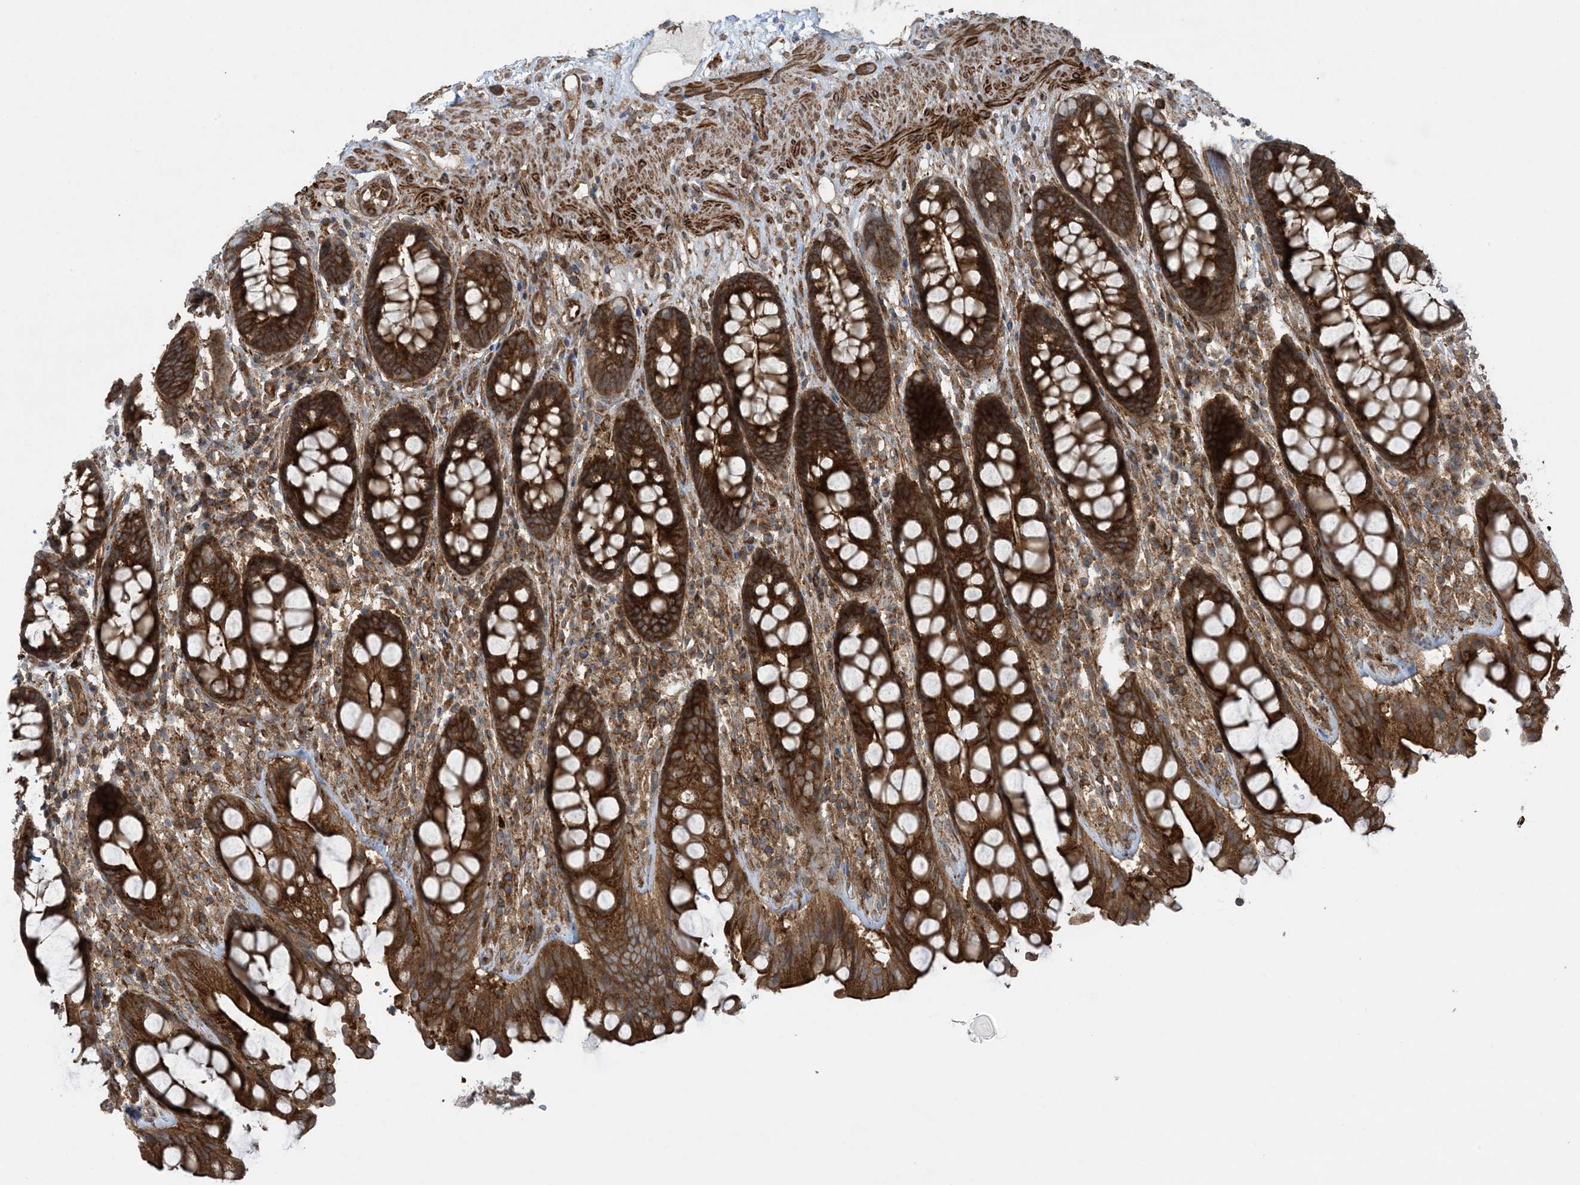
{"staining": {"intensity": "strong", "quantity": ">75%", "location": "cytoplasmic/membranous"}, "tissue": "rectum", "cell_type": "Glandular cells", "image_type": "normal", "snomed": [{"axis": "morphology", "description": "Normal tissue, NOS"}, {"axis": "topography", "description": "Rectum"}], "caption": "The immunohistochemical stain highlights strong cytoplasmic/membranous staining in glandular cells of unremarkable rectum. (DAB (3,3'-diaminobenzidine) IHC, brown staining for protein, blue staining for nuclei).", "gene": "STAM2", "patient": {"sex": "male", "age": 64}}